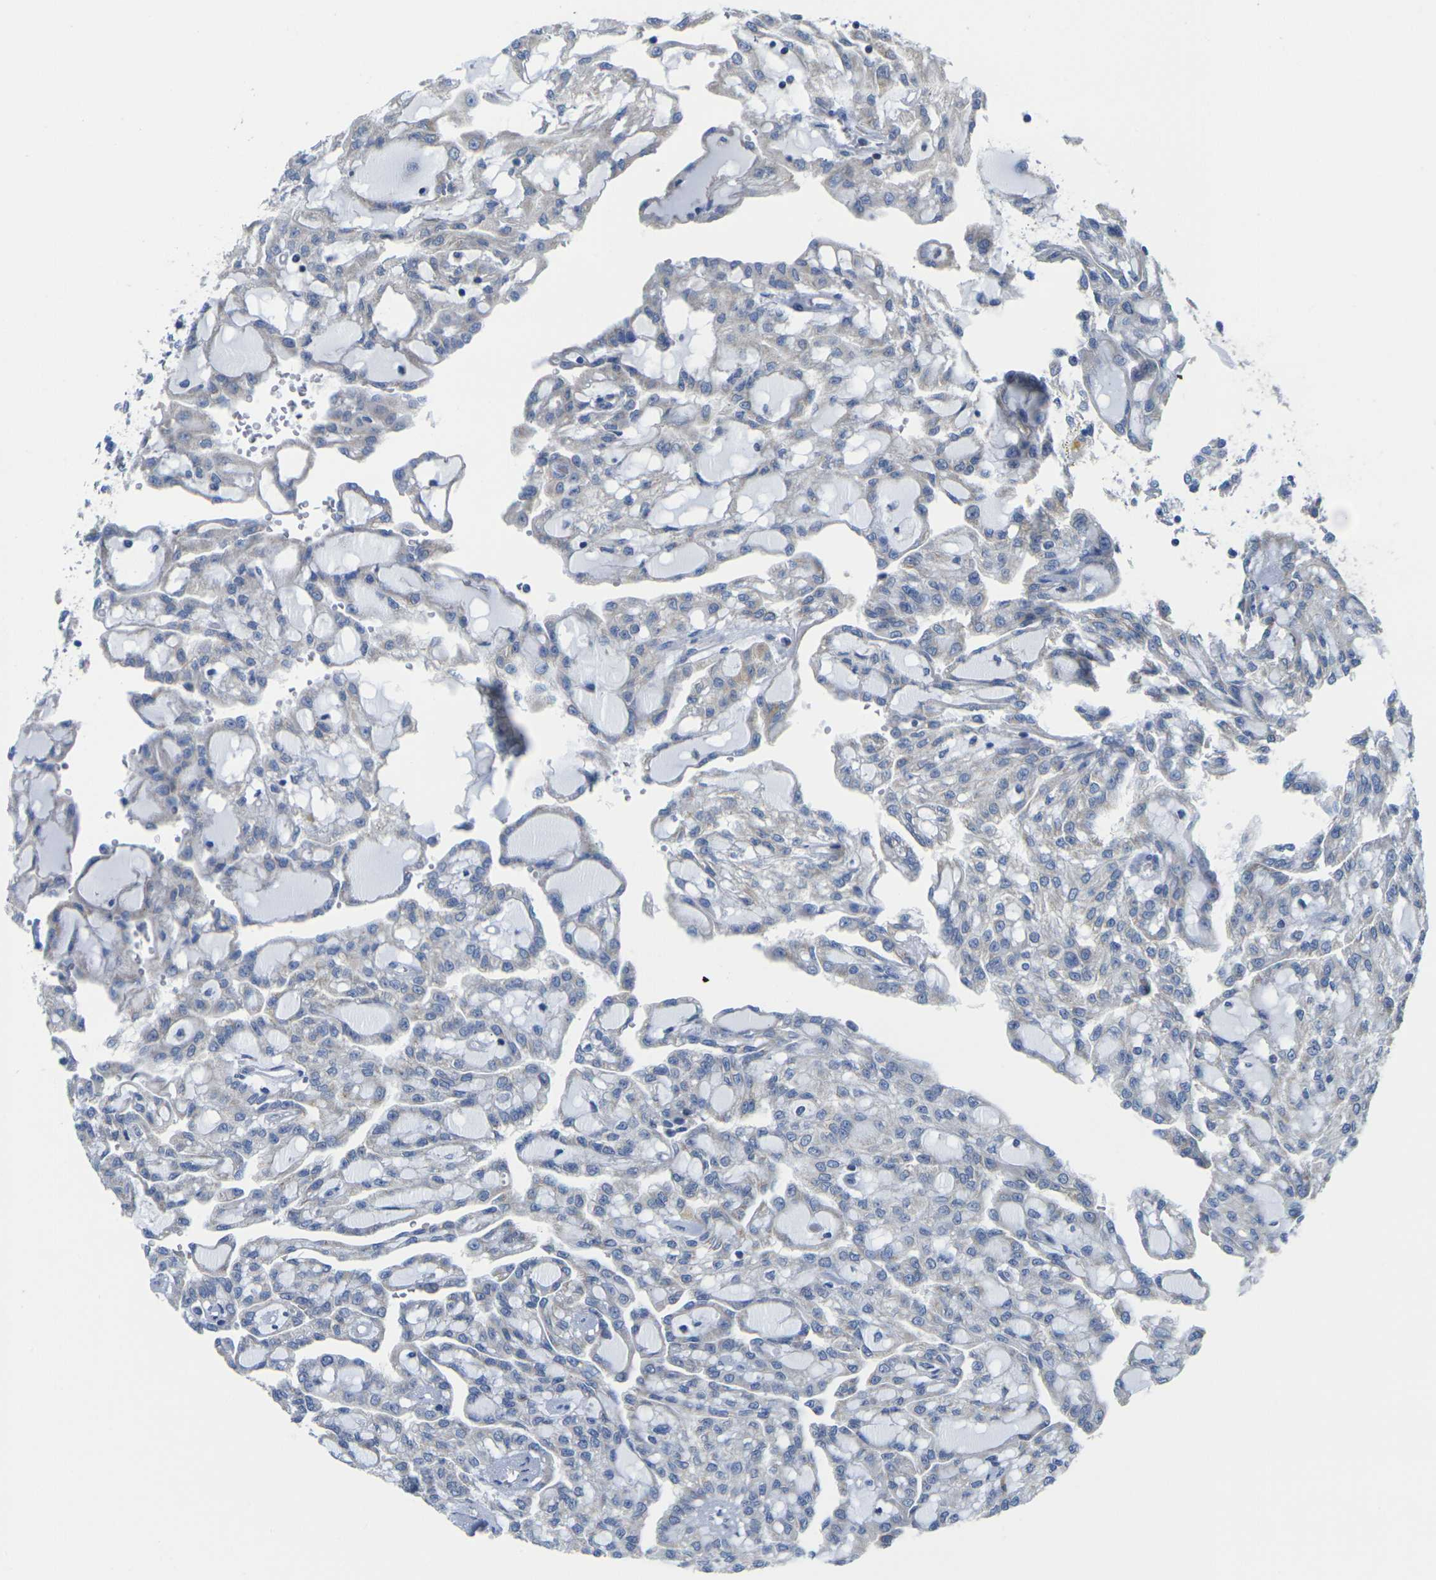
{"staining": {"intensity": "negative", "quantity": "none", "location": "none"}, "tissue": "renal cancer", "cell_type": "Tumor cells", "image_type": "cancer", "snomed": [{"axis": "morphology", "description": "Adenocarcinoma, NOS"}, {"axis": "topography", "description": "Kidney"}], "caption": "Tumor cells show no significant protein staining in renal cancer (adenocarcinoma).", "gene": "TMEM204", "patient": {"sex": "male", "age": 63}}